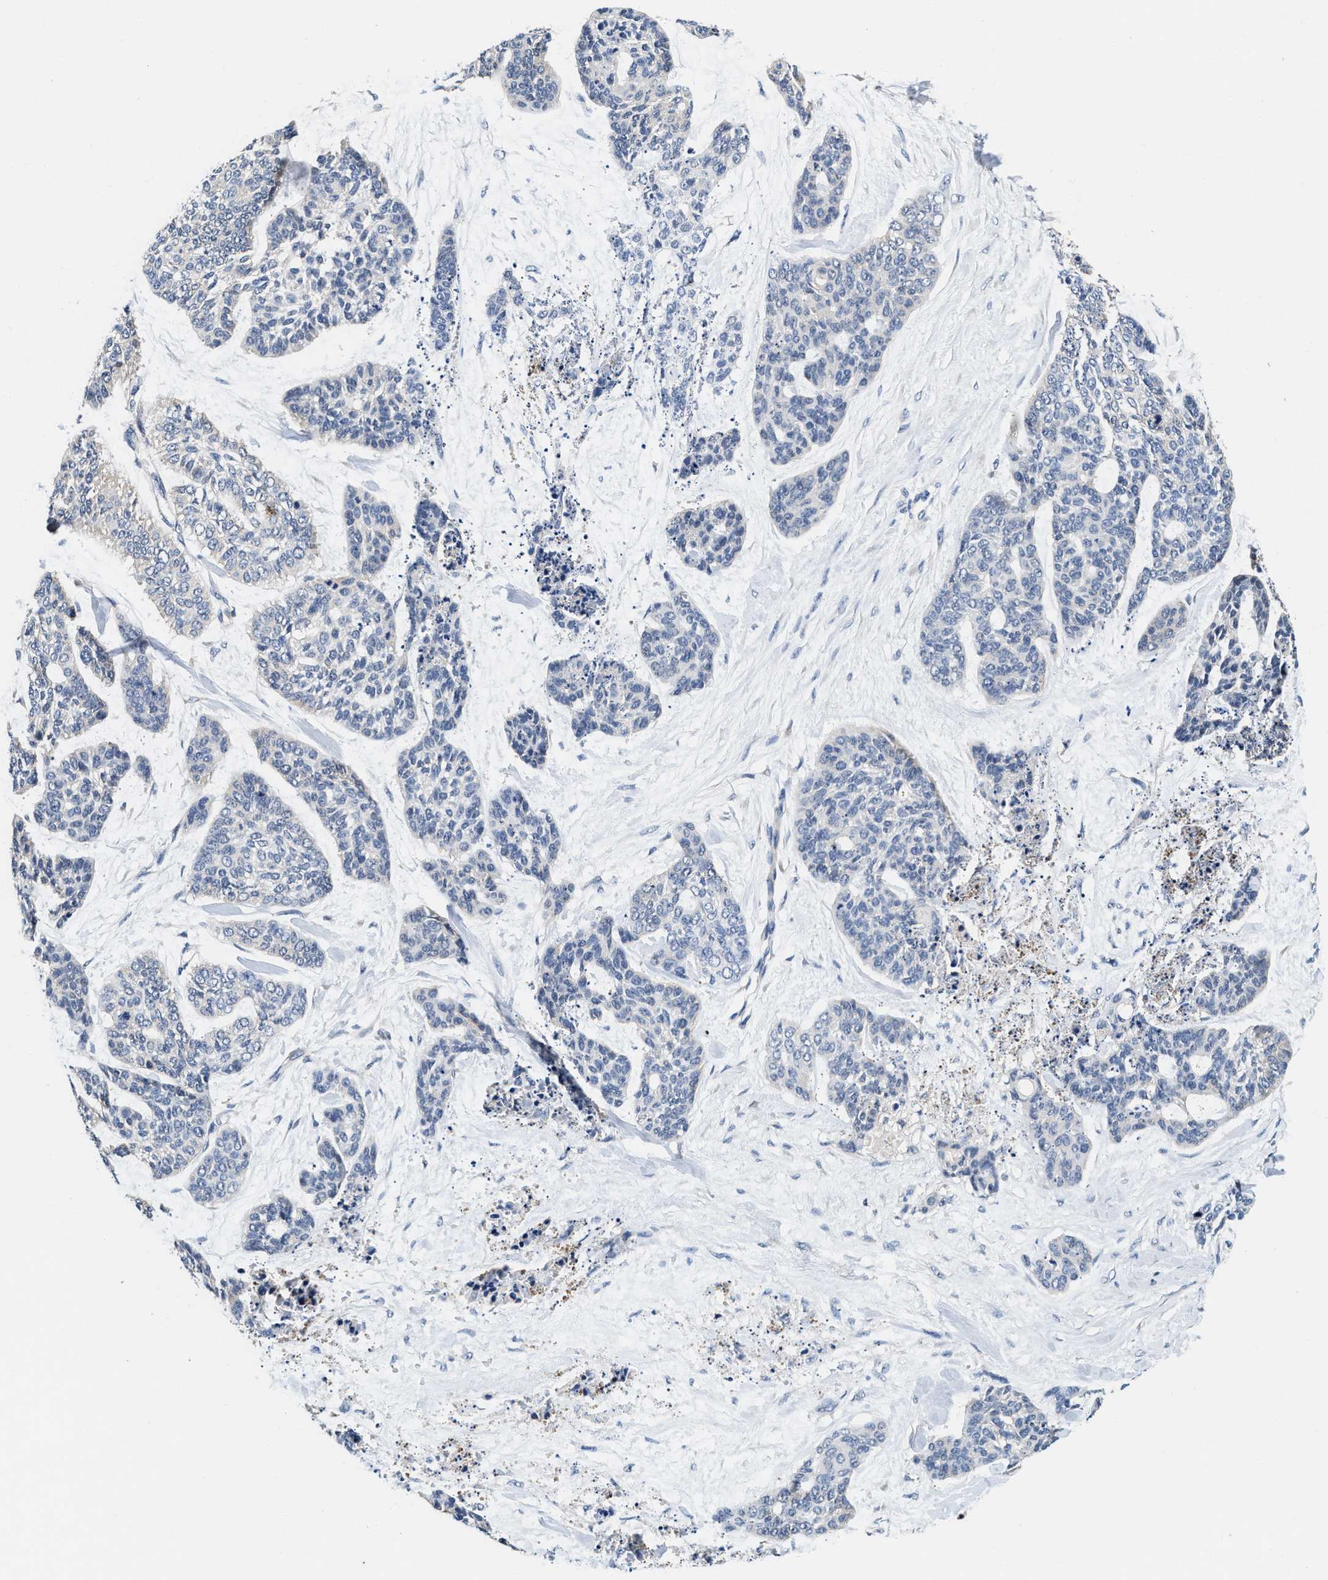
{"staining": {"intensity": "negative", "quantity": "none", "location": "none"}, "tissue": "skin cancer", "cell_type": "Tumor cells", "image_type": "cancer", "snomed": [{"axis": "morphology", "description": "Basal cell carcinoma"}, {"axis": "topography", "description": "Skin"}], "caption": "Immunohistochemistry (IHC) micrograph of skin cancer stained for a protein (brown), which displays no expression in tumor cells. (DAB (3,3'-diaminobenzidine) IHC, high magnification).", "gene": "PHPT1", "patient": {"sex": "female", "age": 64}}